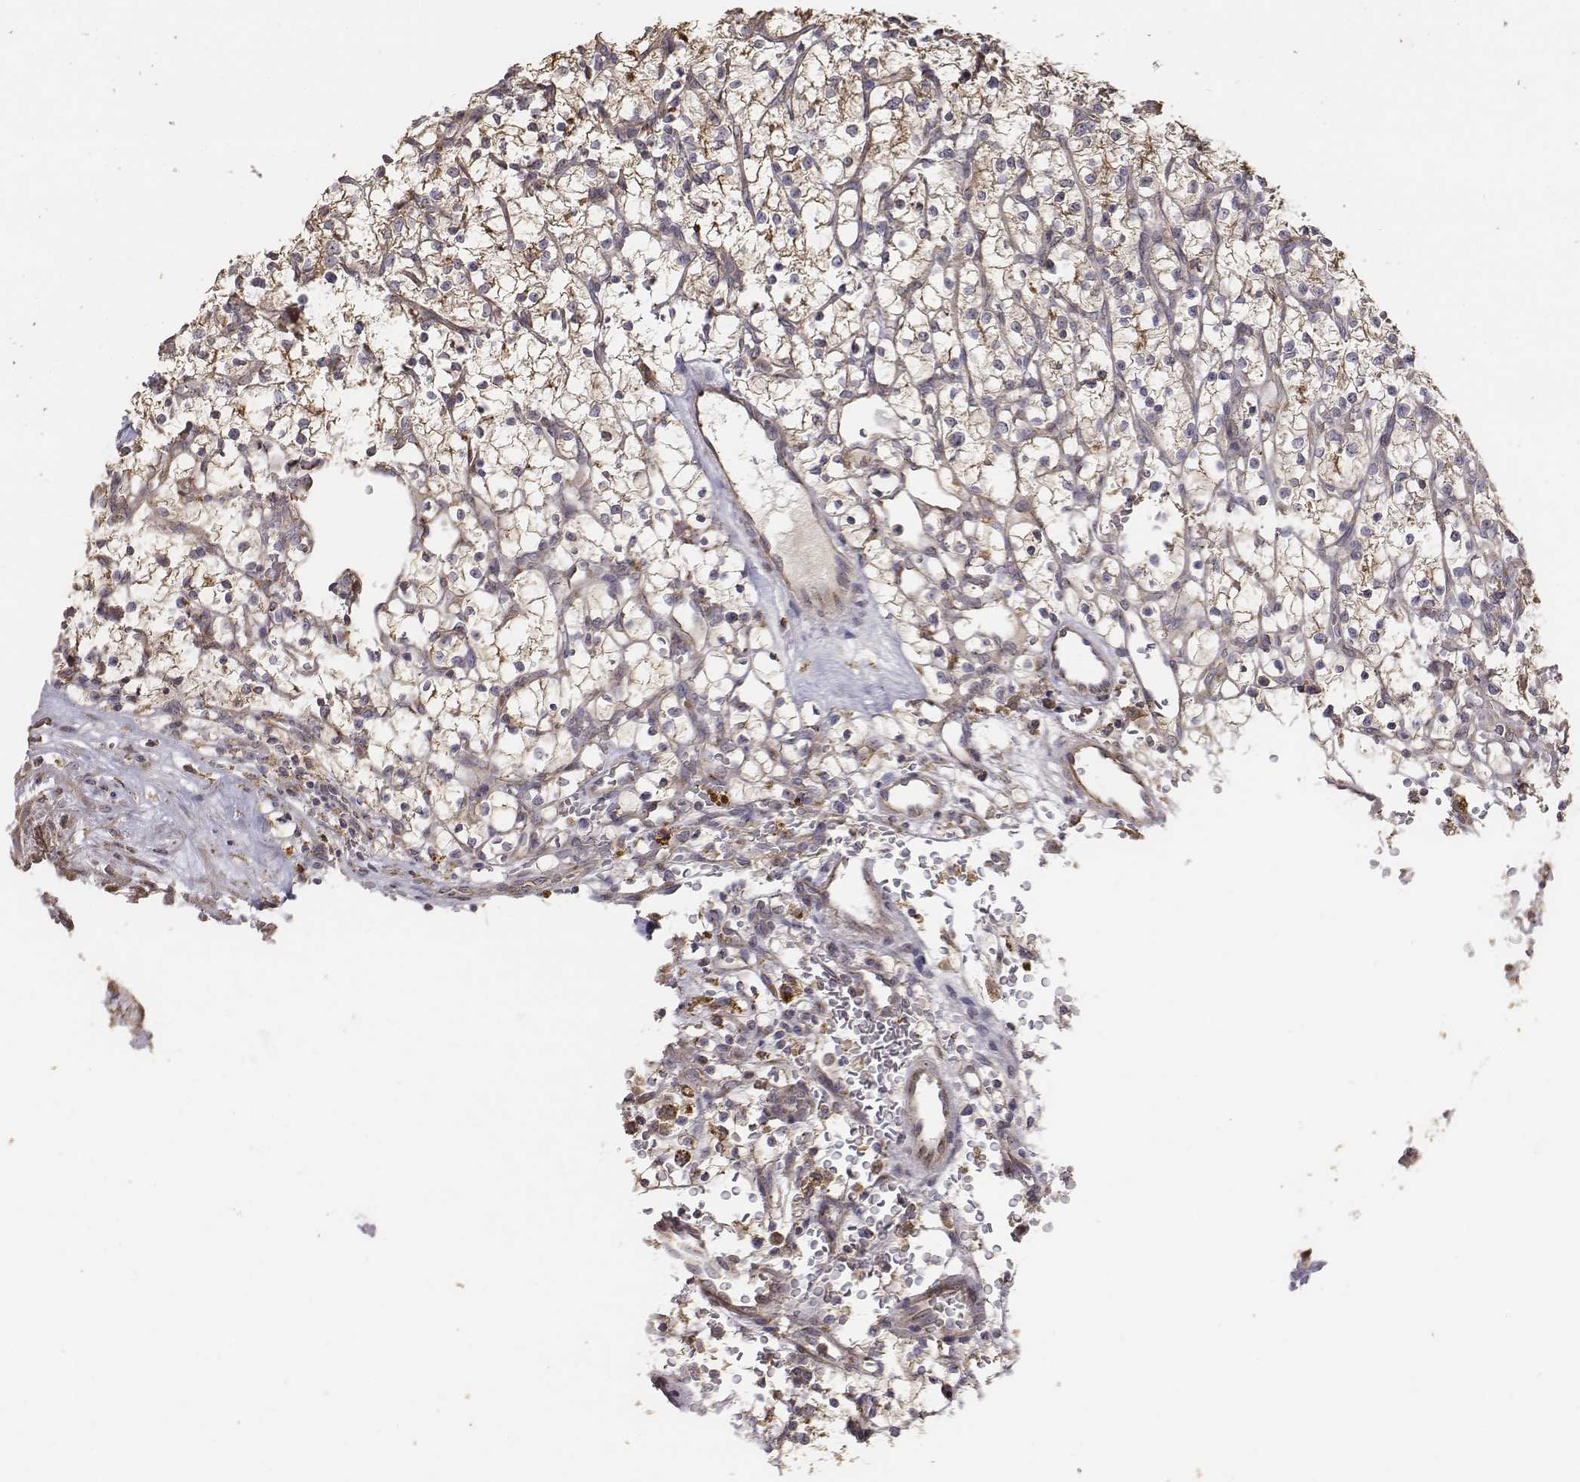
{"staining": {"intensity": "moderate", "quantity": ">75%", "location": "cytoplasmic/membranous"}, "tissue": "renal cancer", "cell_type": "Tumor cells", "image_type": "cancer", "snomed": [{"axis": "morphology", "description": "Adenocarcinoma, NOS"}, {"axis": "topography", "description": "Kidney"}], "caption": "This is a photomicrograph of IHC staining of renal adenocarcinoma, which shows moderate expression in the cytoplasmic/membranous of tumor cells.", "gene": "AP1B1", "patient": {"sex": "female", "age": 64}}